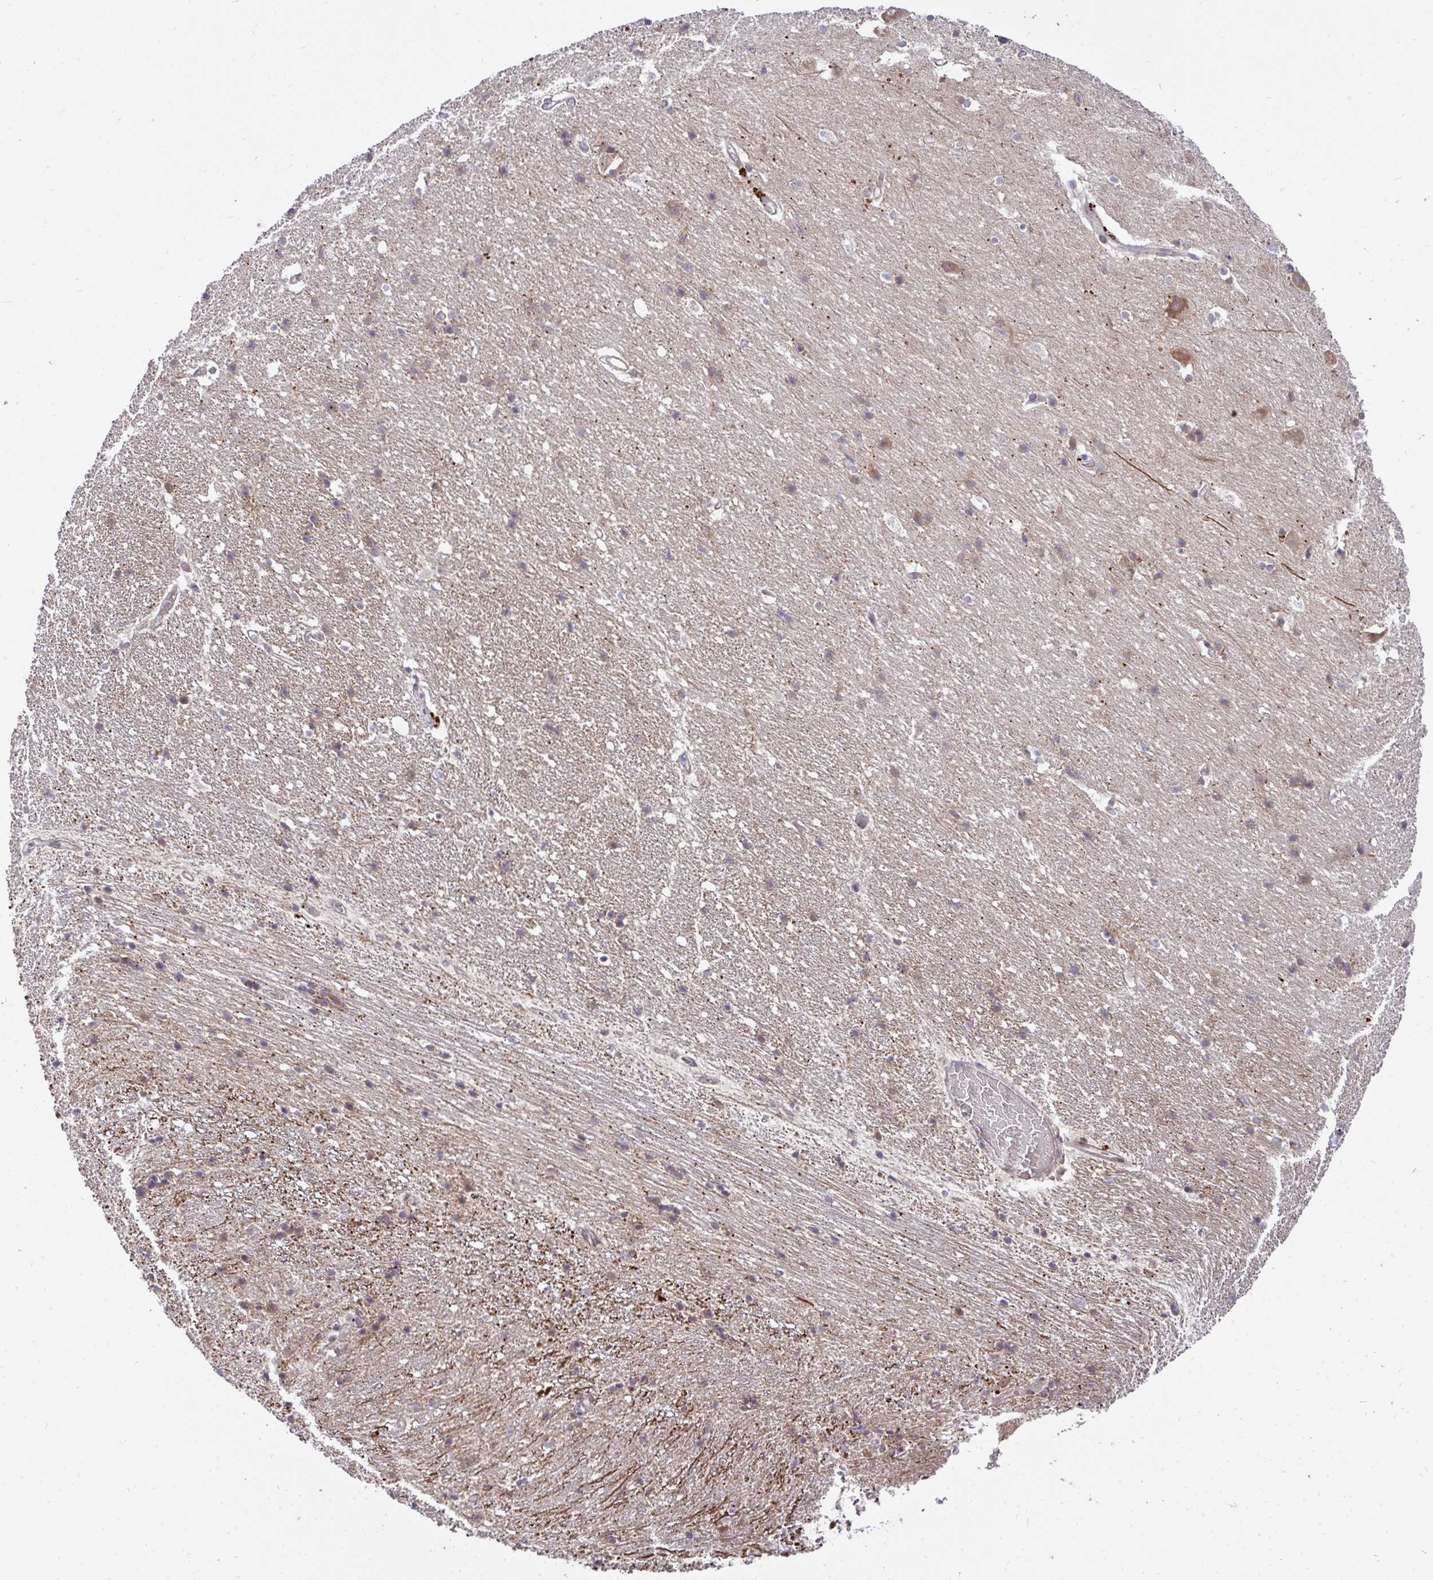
{"staining": {"intensity": "weak", "quantity": "25%-75%", "location": "cytoplasmic/membranous"}, "tissue": "hippocampus", "cell_type": "Glial cells", "image_type": "normal", "snomed": [{"axis": "morphology", "description": "Normal tissue, NOS"}, {"axis": "topography", "description": "Hippocampus"}], "caption": "High-power microscopy captured an immunohistochemistry (IHC) histopathology image of normal hippocampus, revealing weak cytoplasmic/membranous expression in approximately 25%-75% of glial cells. (DAB (3,3'-diaminobenzidine) IHC, brown staining for protein, blue staining for nuclei).", "gene": "TRIM44", "patient": {"sex": "male", "age": 63}}